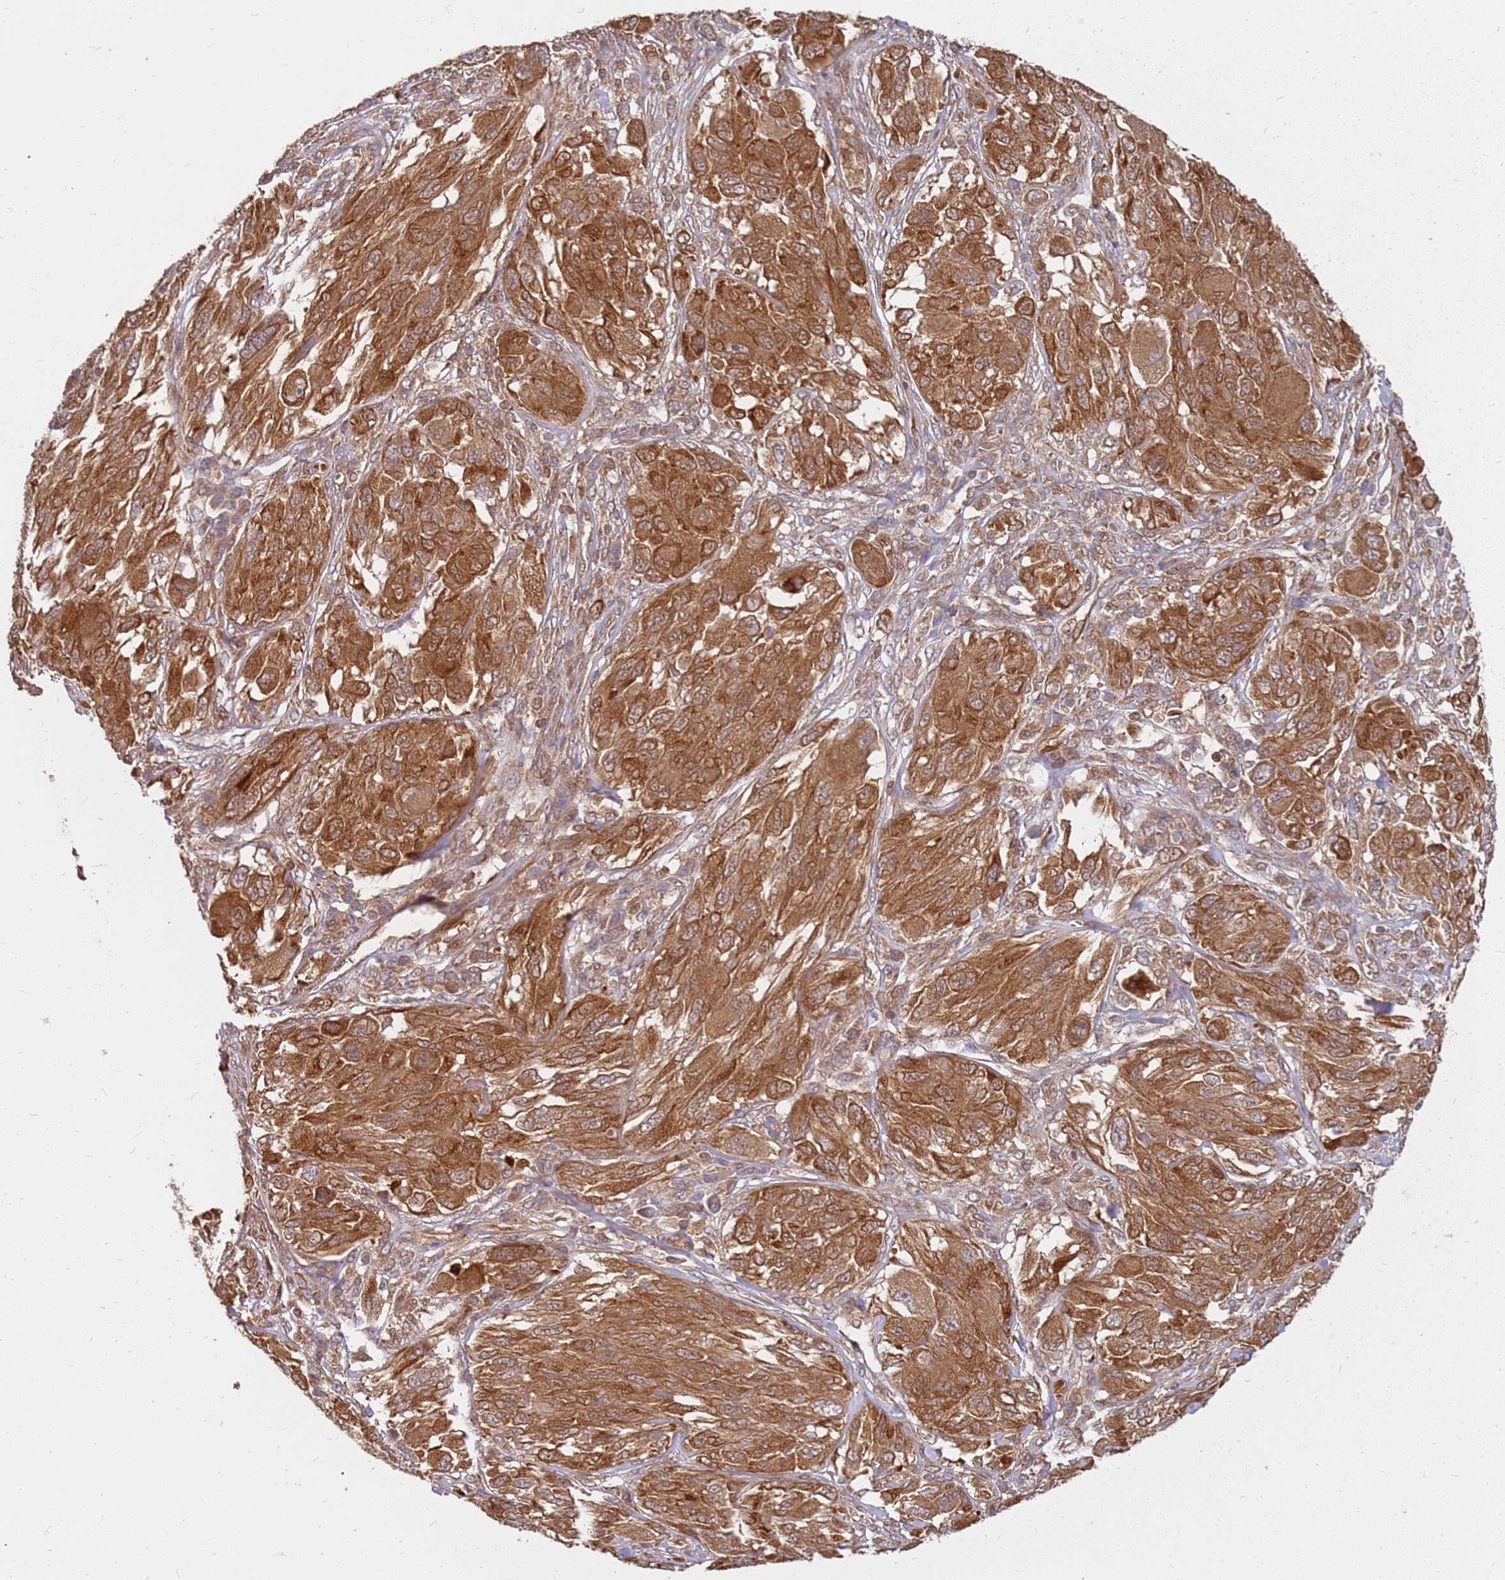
{"staining": {"intensity": "strong", "quantity": ">75%", "location": "cytoplasmic/membranous"}, "tissue": "melanoma", "cell_type": "Tumor cells", "image_type": "cancer", "snomed": [{"axis": "morphology", "description": "Malignant melanoma, NOS"}, {"axis": "topography", "description": "Skin"}], "caption": "The histopathology image demonstrates a brown stain indicating the presence of a protein in the cytoplasmic/membranous of tumor cells in melanoma.", "gene": "NUDT14", "patient": {"sex": "female", "age": 91}}